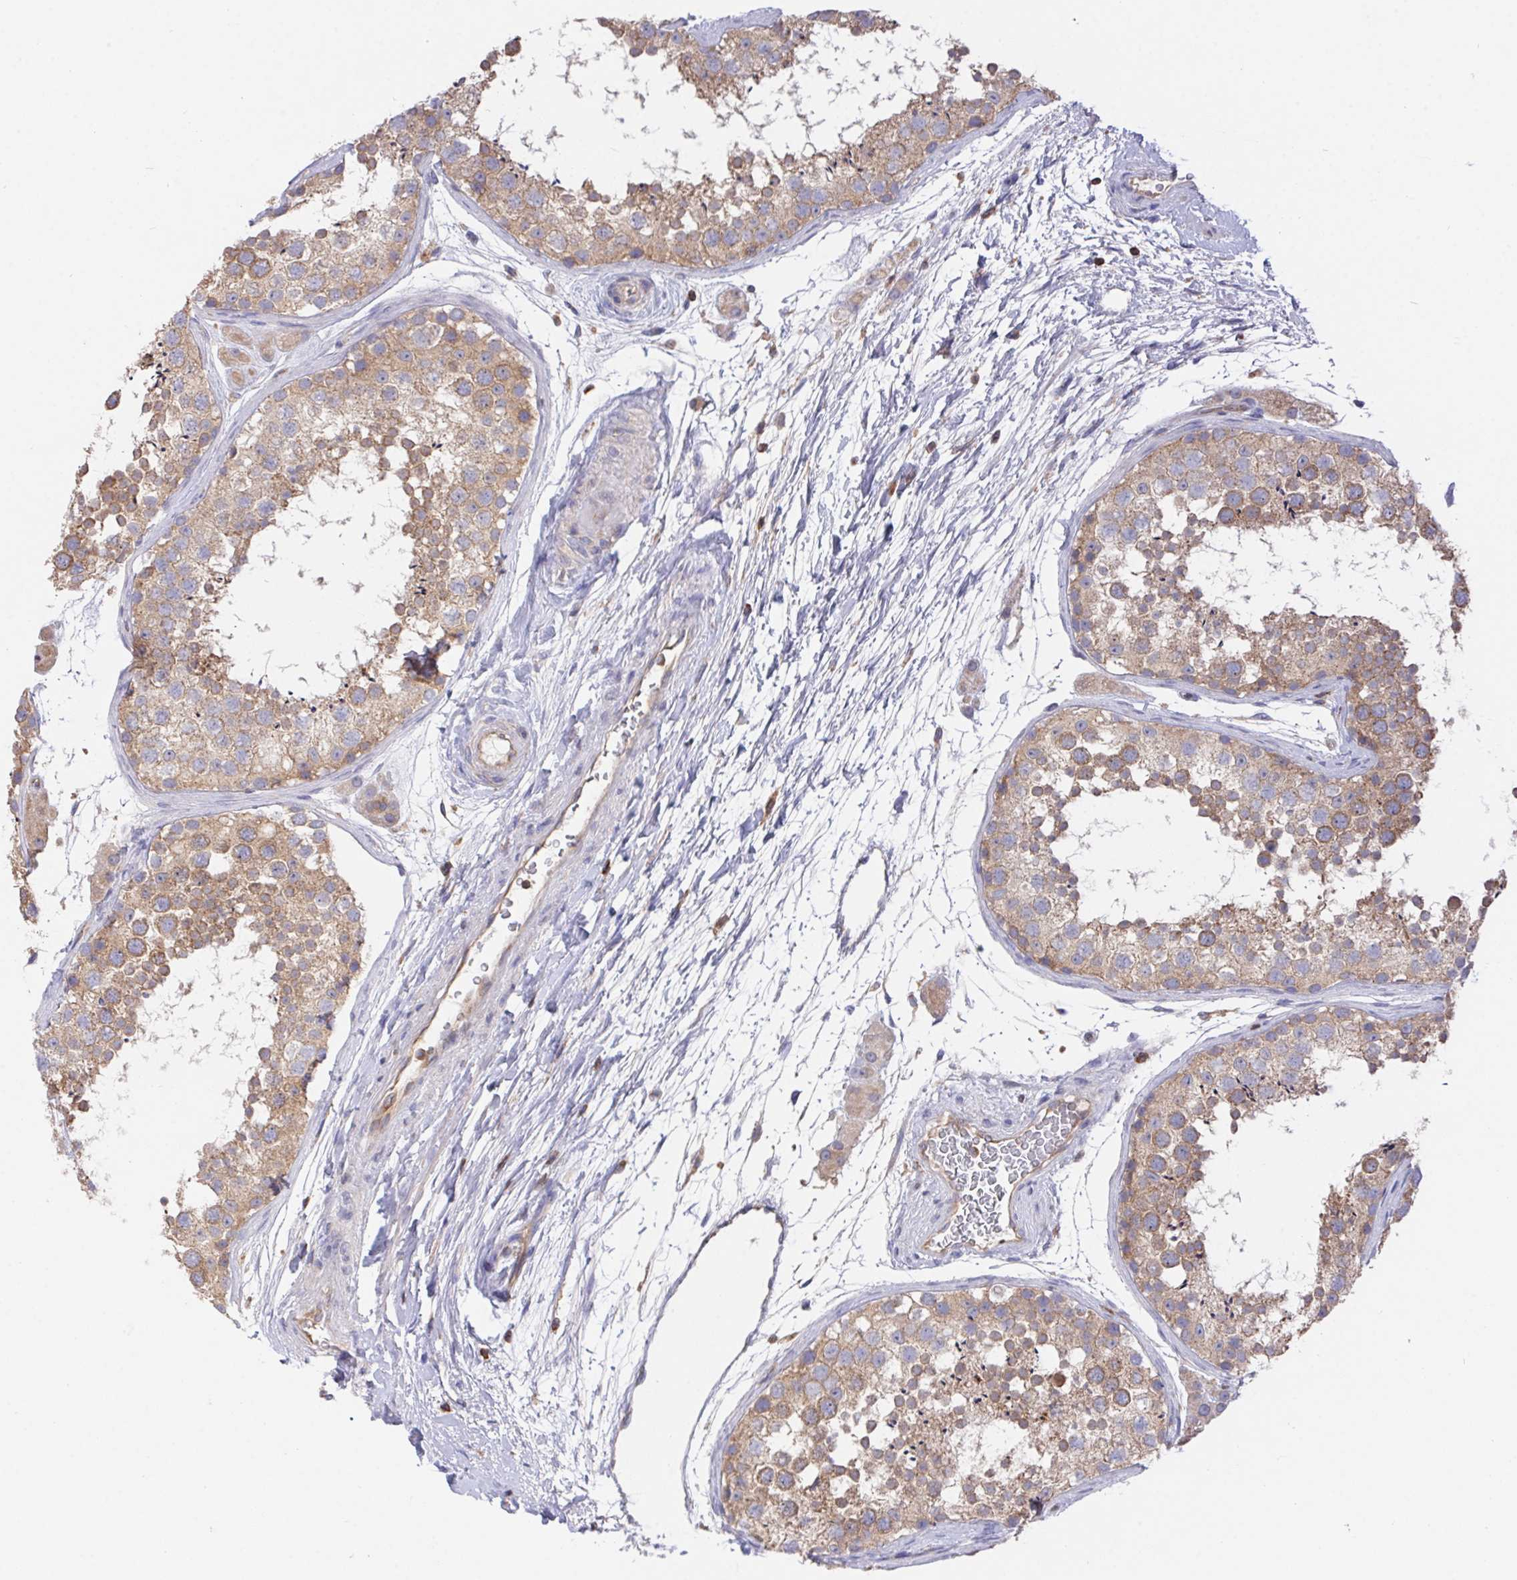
{"staining": {"intensity": "moderate", "quantity": ">75%", "location": "cytoplasmic/membranous"}, "tissue": "testis", "cell_type": "Cells in seminiferous ducts", "image_type": "normal", "snomed": [{"axis": "morphology", "description": "Normal tissue, NOS"}, {"axis": "topography", "description": "Testis"}], "caption": "Immunohistochemistry (IHC) photomicrograph of benign testis stained for a protein (brown), which shows medium levels of moderate cytoplasmic/membranous expression in about >75% of cells in seminiferous ducts.", "gene": "FAM241A", "patient": {"sex": "male", "age": 41}}